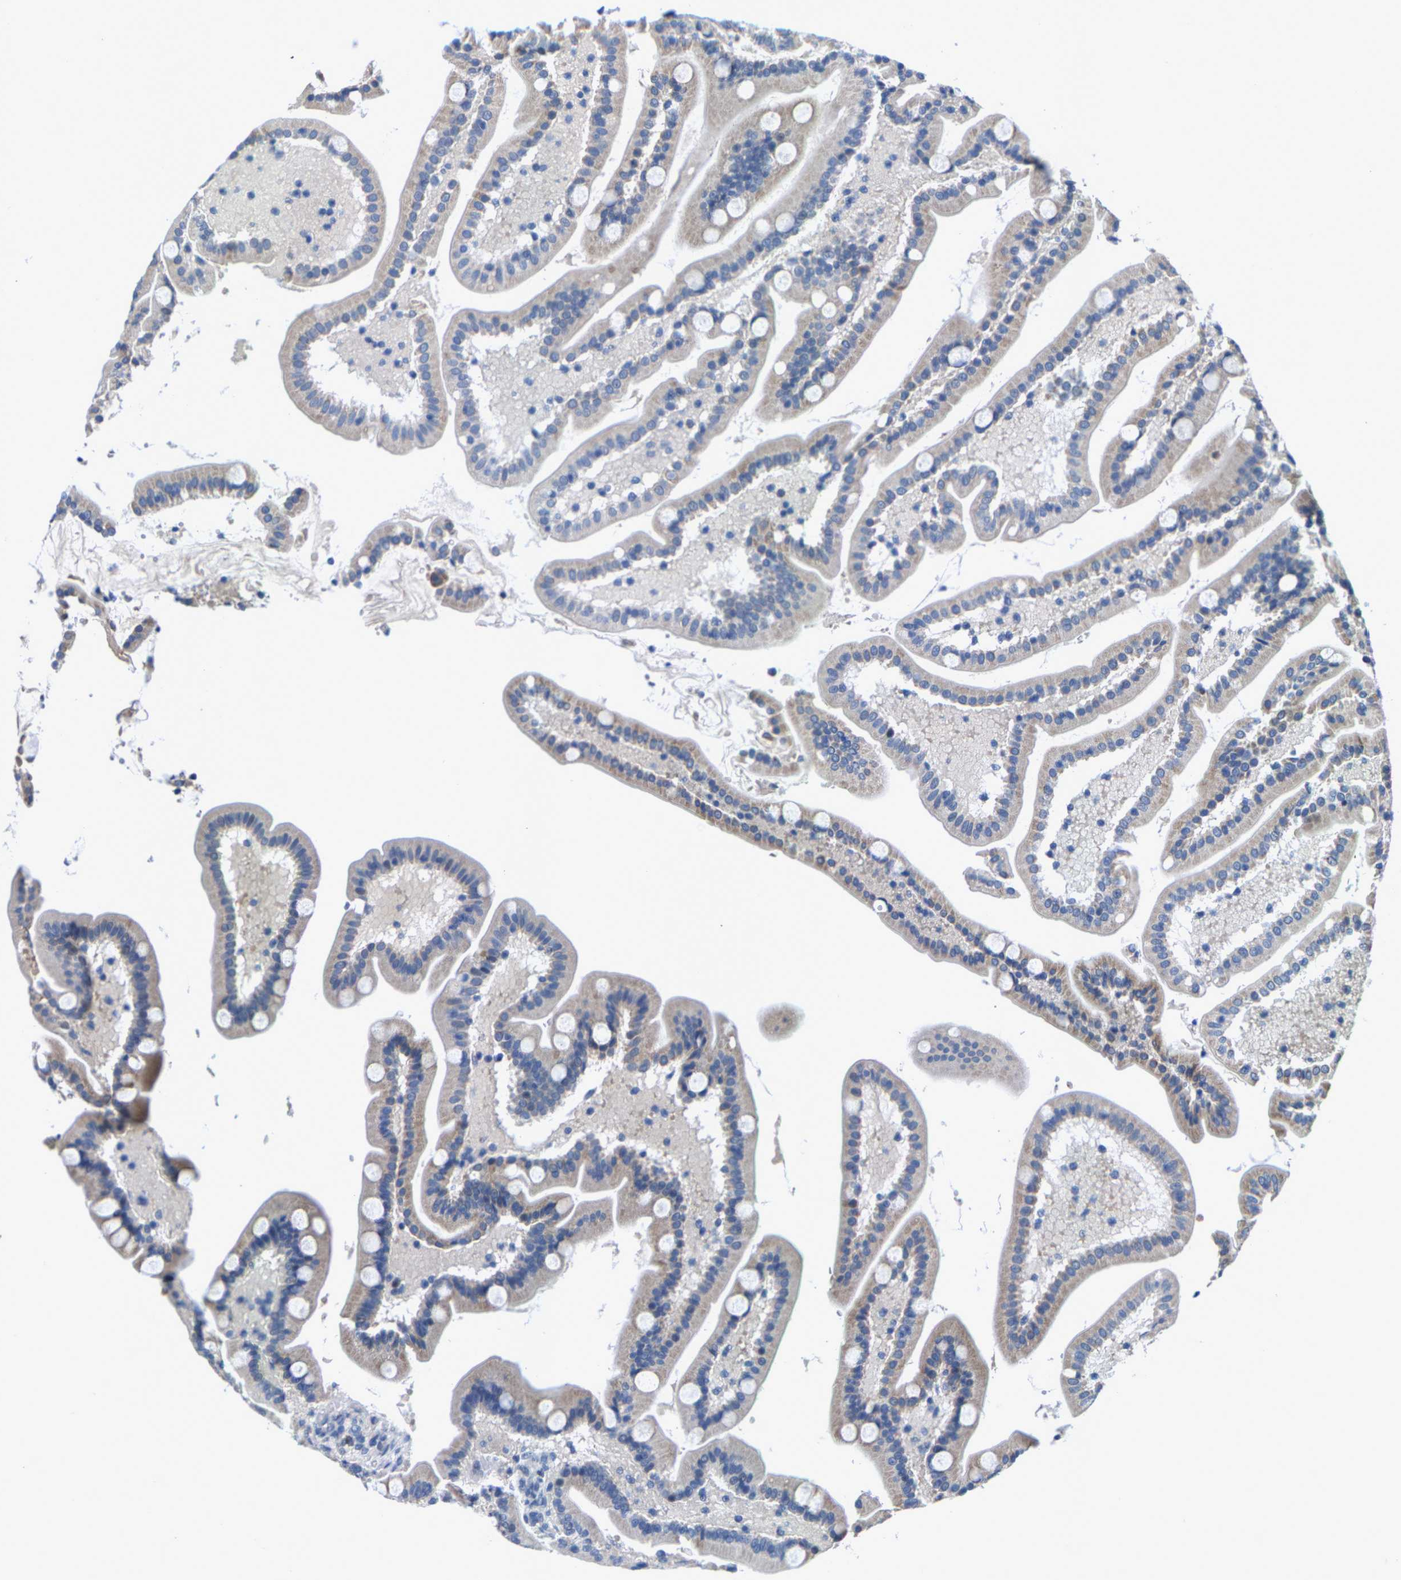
{"staining": {"intensity": "weak", "quantity": "<25%", "location": "cytoplasmic/membranous"}, "tissue": "duodenum", "cell_type": "Glandular cells", "image_type": "normal", "snomed": [{"axis": "morphology", "description": "Normal tissue, NOS"}, {"axis": "topography", "description": "Duodenum"}], "caption": "An IHC image of unremarkable duodenum is shown. There is no staining in glandular cells of duodenum. (Stains: DAB immunohistochemistry (IHC) with hematoxylin counter stain, Microscopy: brightfield microscopy at high magnification).", "gene": "KLHL1", "patient": {"sex": "male", "age": 54}}